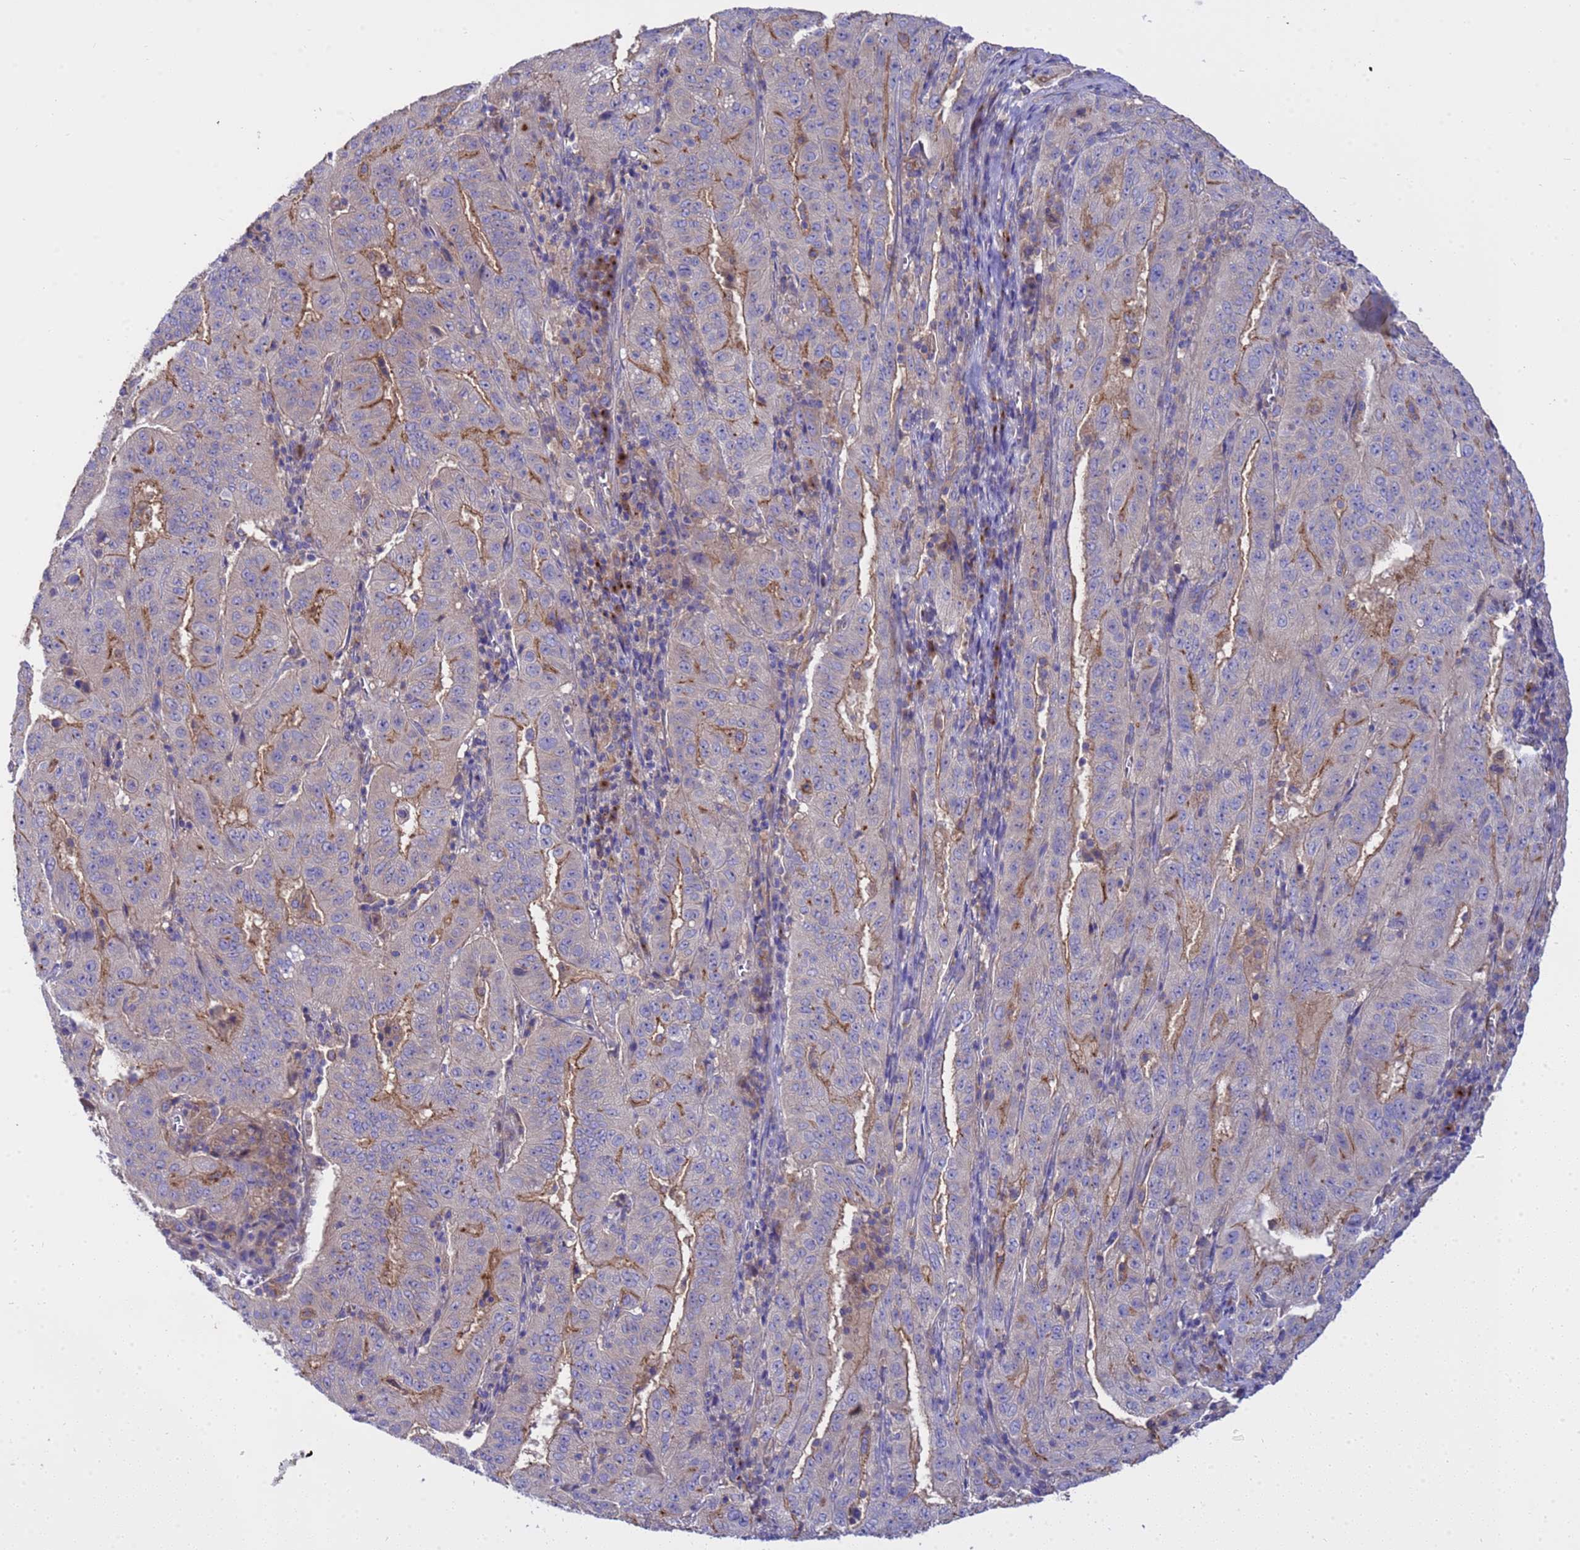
{"staining": {"intensity": "moderate", "quantity": "<25%", "location": "cytoplasmic/membranous"}, "tissue": "pancreatic cancer", "cell_type": "Tumor cells", "image_type": "cancer", "snomed": [{"axis": "morphology", "description": "Adenocarcinoma, NOS"}, {"axis": "topography", "description": "Pancreas"}], "caption": "Moderate cytoplasmic/membranous staining for a protein is identified in about <25% of tumor cells of pancreatic cancer (adenocarcinoma) using immunohistochemistry.", "gene": "ANAPC1", "patient": {"sex": "male", "age": 63}}